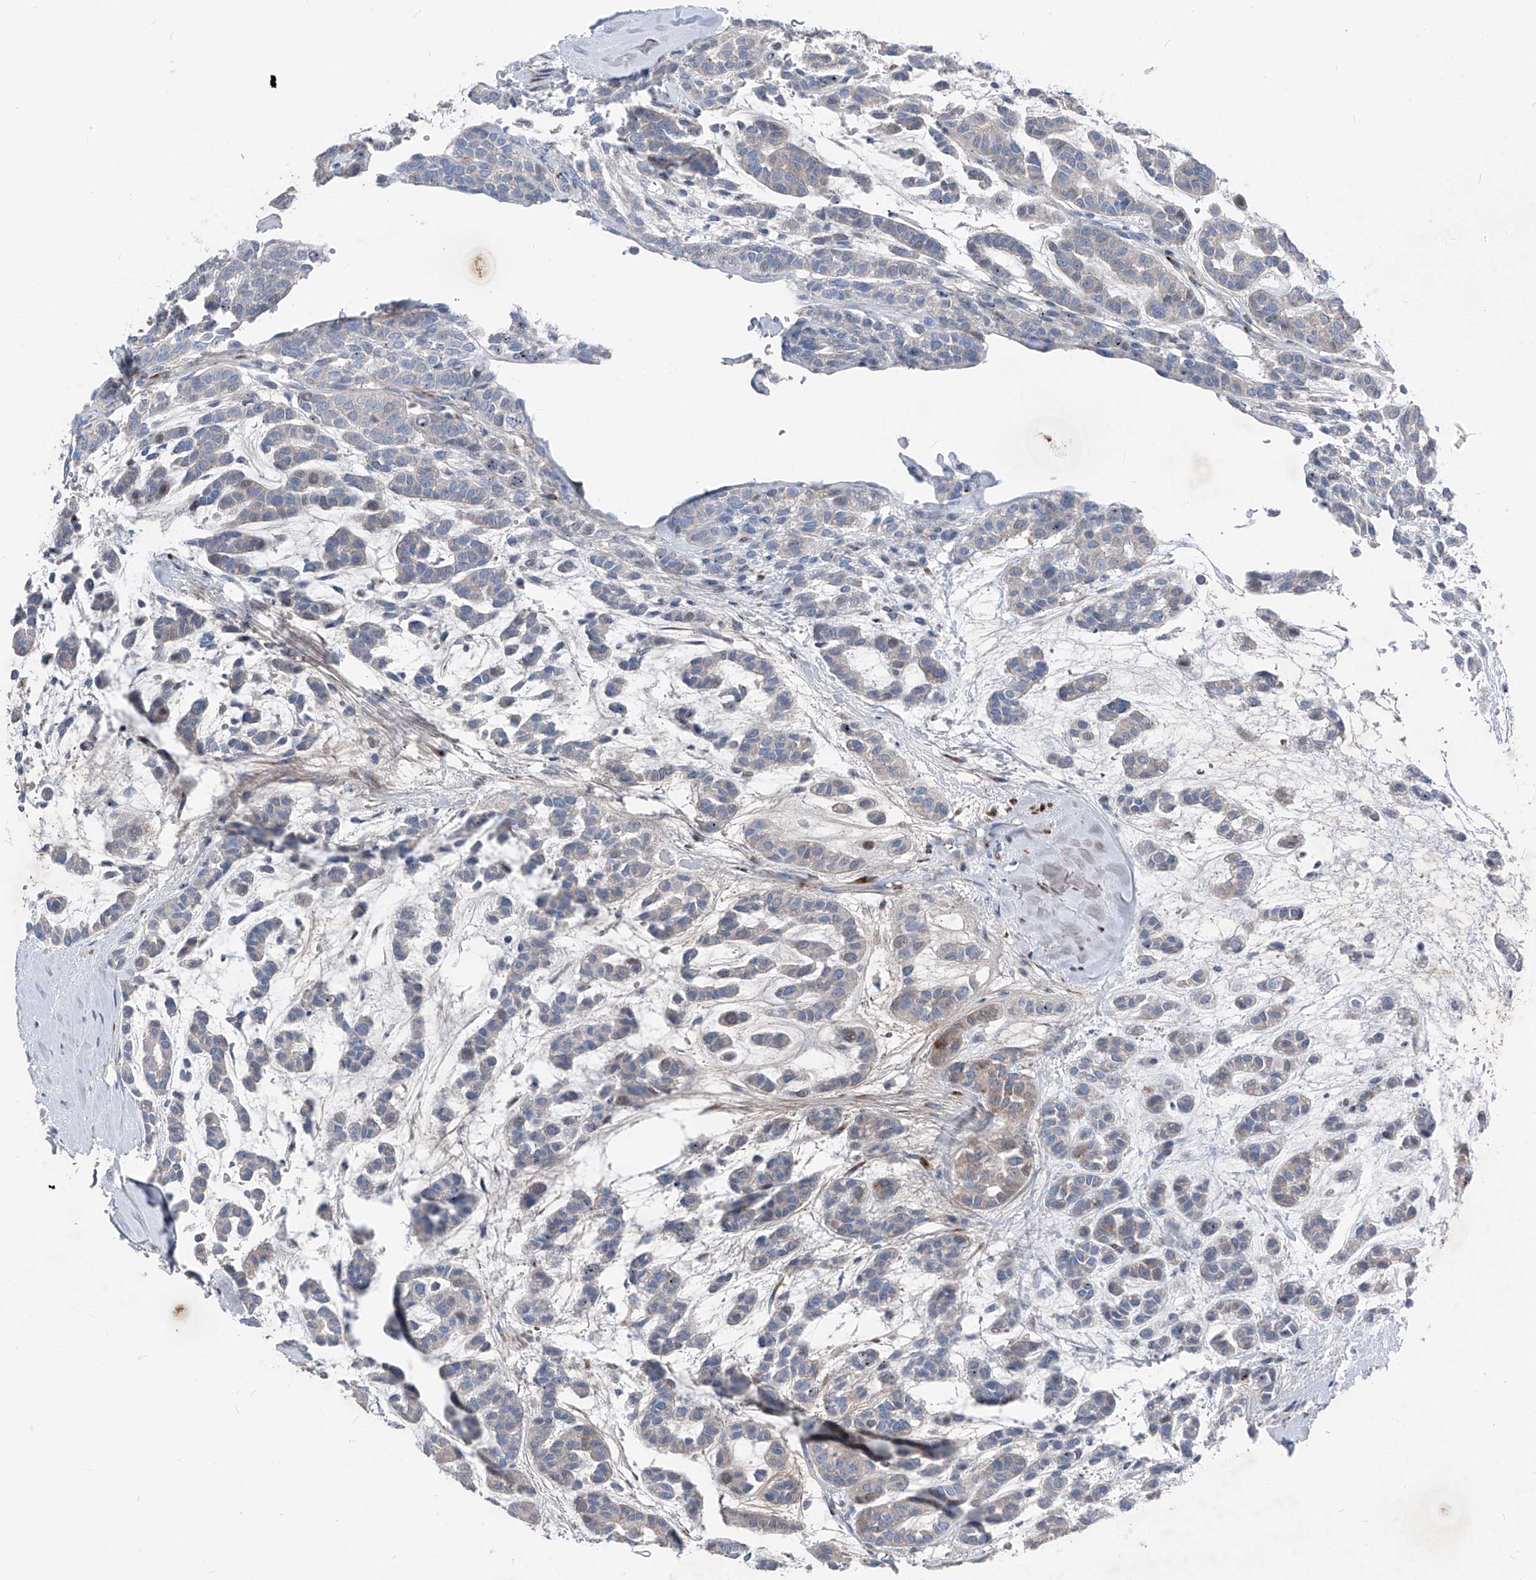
{"staining": {"intensity": "negative", "quantity": "none", "location": "none"}, "tissue": "head and neck cancer", "cell_type": "Tumor cells", "image_type": "cancer", "snomed": [{"axis": "morphology", "description": "Adenocarcinoma, NOS"}, {"axis": "morphology", "description": "Adenoma, NOS"}, {"axis": "topography", "description": "Head-Neck"}], "caption": "A high-resolution photomicrograph shows immunohistochemistry (IHC) staining of head and neck adenocarcinoma, which demonstrates no significant positivity in tumor cells. (DAB (3,3'-diaminobenzidine) immunohistochemistry visualized using brightfield microscopy, high magnification).", "gene": "IFI27", "patient": {"sex": "female", "age": 55}}